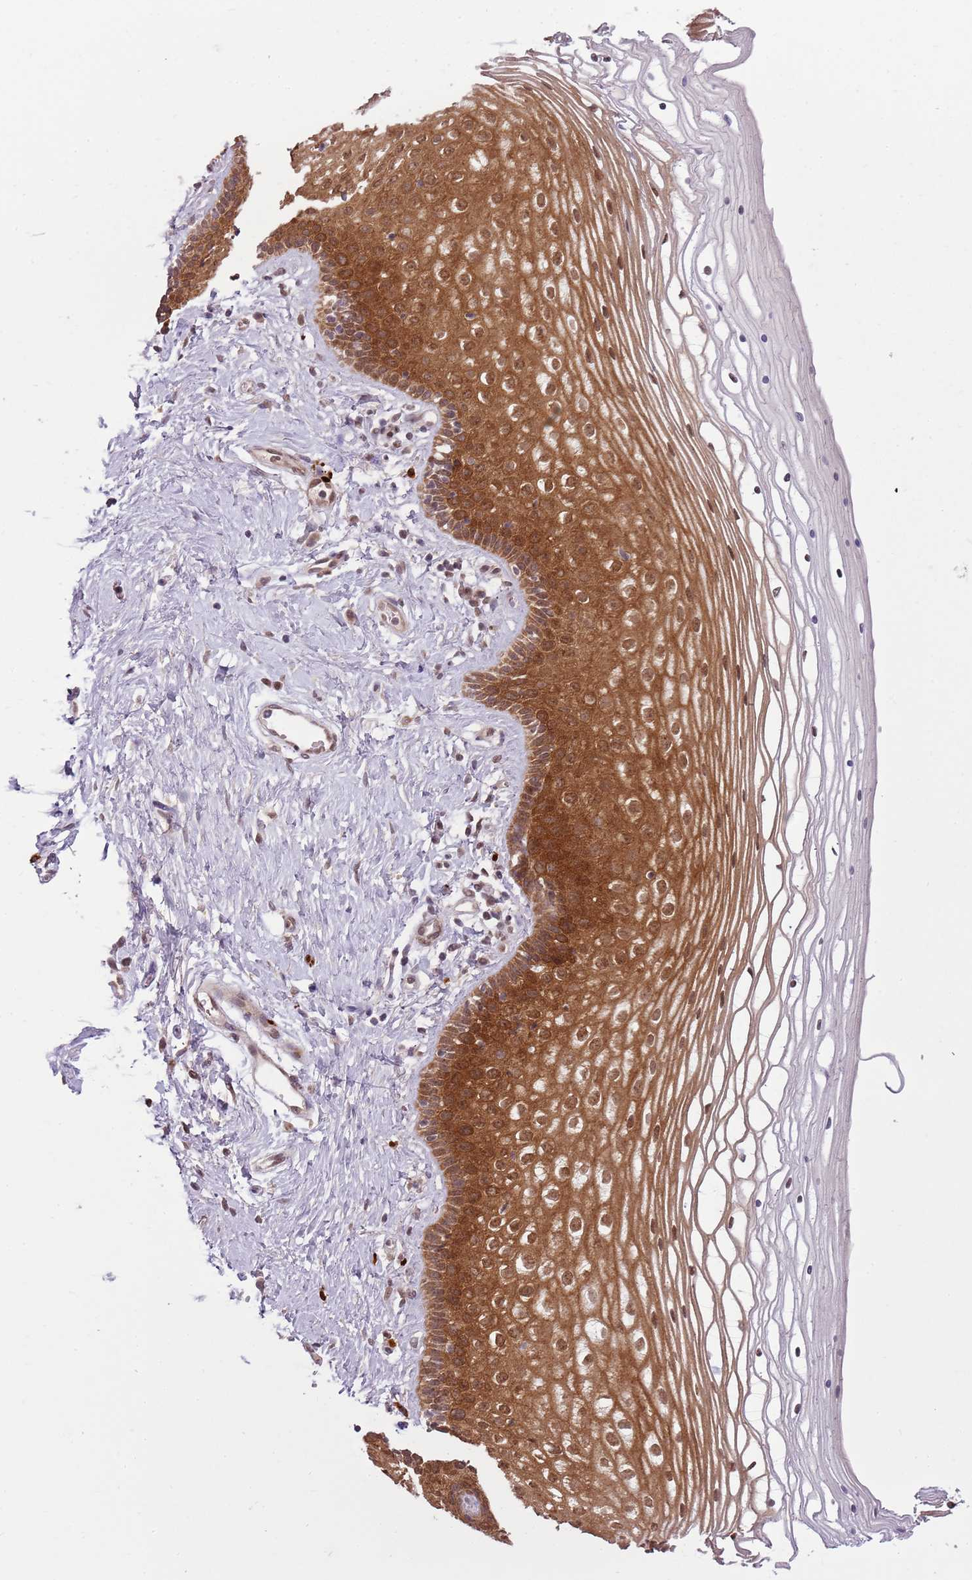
{"staining": {"intensity": "strong", "quantity": "25%-75%", "location": "cytoplasmic/membranous,nuclear"}, "tissue": "vagina", "cell_type": "Squamous epithelial cells", "image_type": "normal", "snomed": [{"axis": "morphology", "description": "Normal tissue, NOS"}, {"axis": "topography", "description": "Vagina"}], "caption": "There is high levels of strong cytoplasmic/membranous,nuclear expression in squamous epithelial cells of normal vagina, as demonstrated by immunohistochemical staining (brown color).", "gene": "FAM120AOS", "patient": {"sex": "female", "age": 46}}